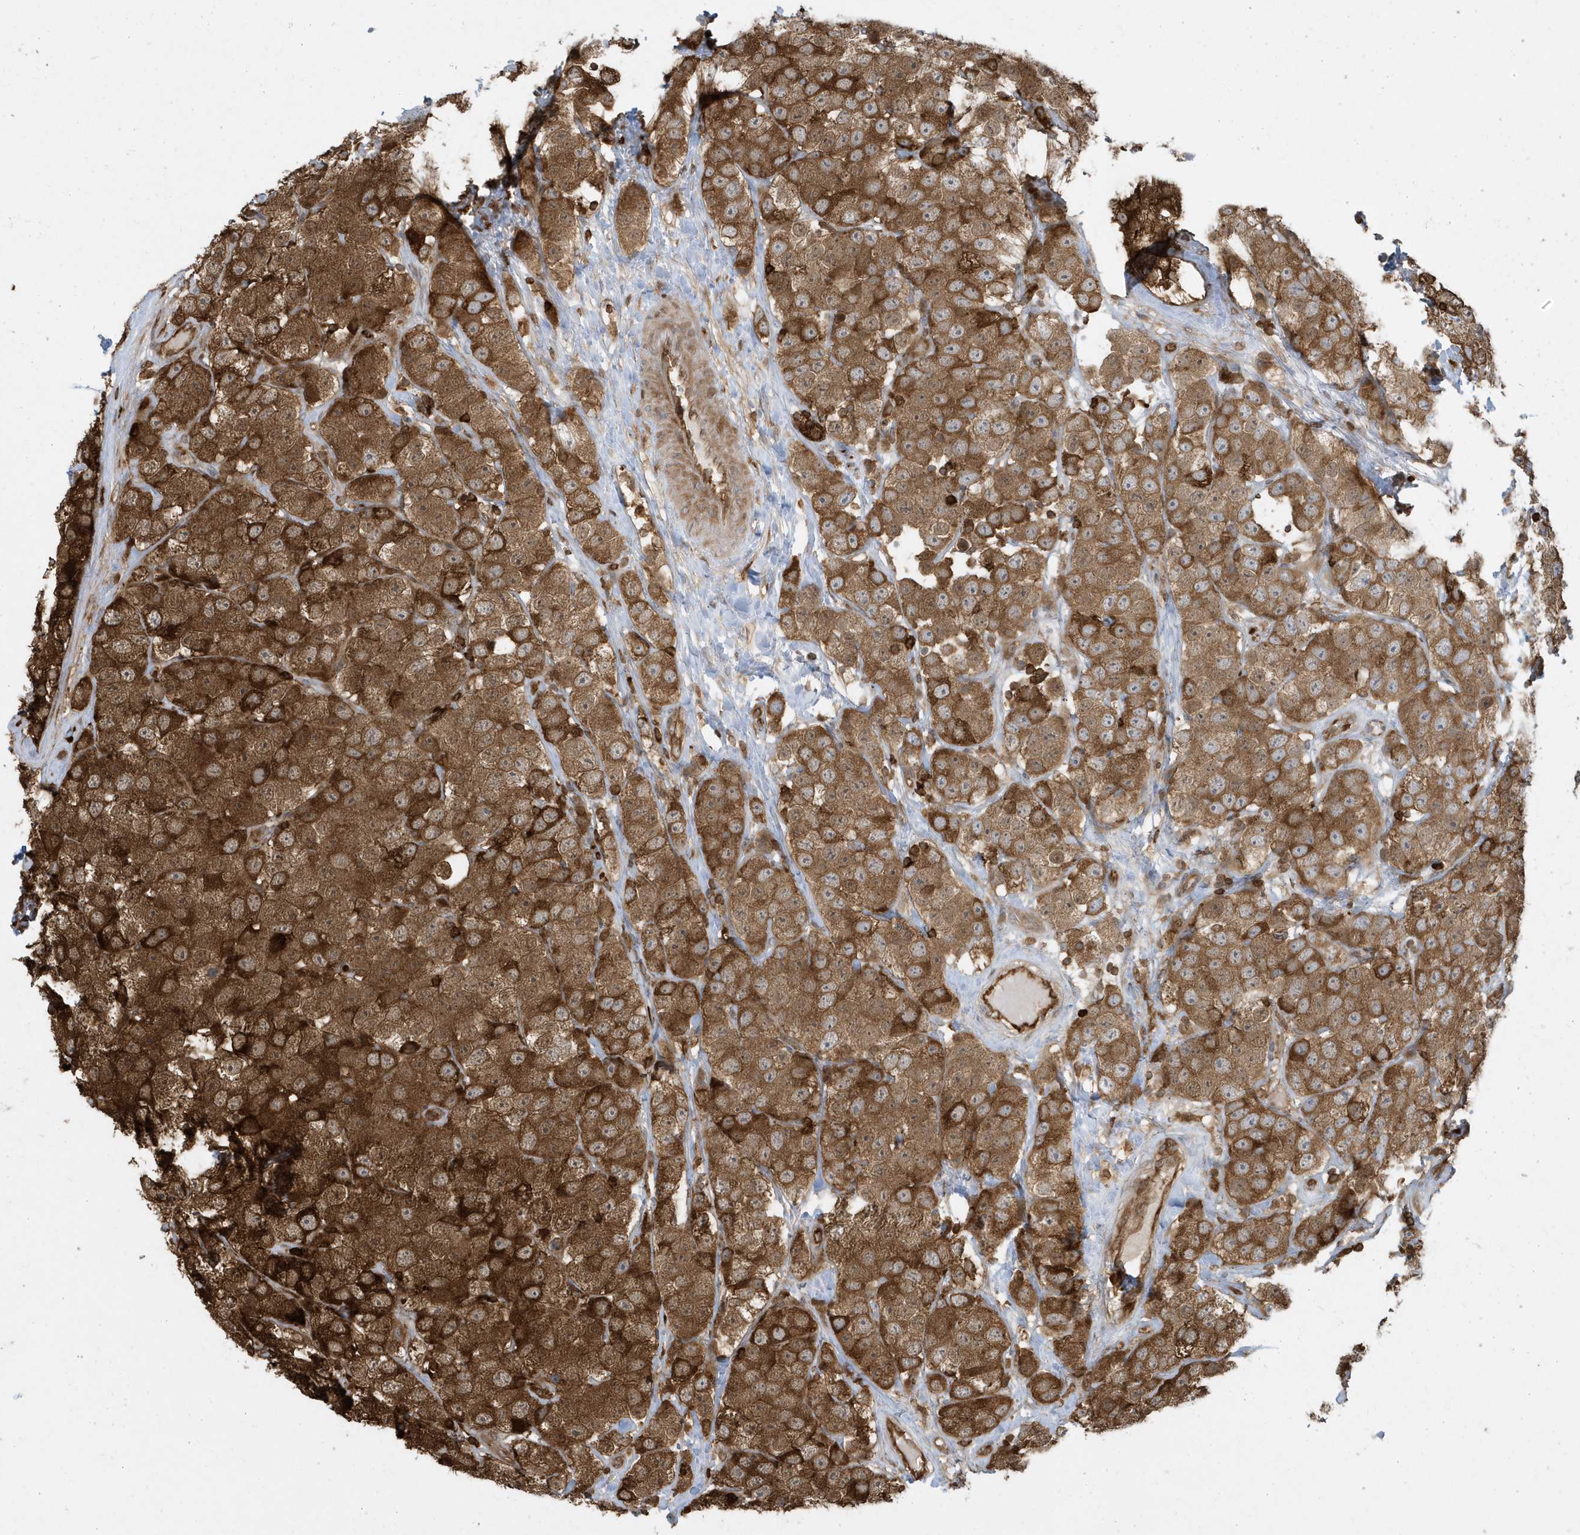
{"staining": {"intensity": "strong", "quantity": ">75%", "location": "cytoplasmic/membranous"}, "tissue": "testis cancer", "cell_type": "Tumor cells", "image_type": "cancer", "snomed": [{"axis": "morphology", "description": "Seminoma, NOS"}, {"axis": "topography", "description": "Testis"}], "caption": "Protein analysis of testis seminoma tissue displays strong cytoplasmic/membranous expression in about >75% of tumor cells. (Stains: DAB (3,3'-diaminobenzidine) in brown, nuclei in blue, Microscopy: brightfield microscopy at high magnification).", "gene": "CLCN6", "patient": {"sex": "male", "age": 28}}